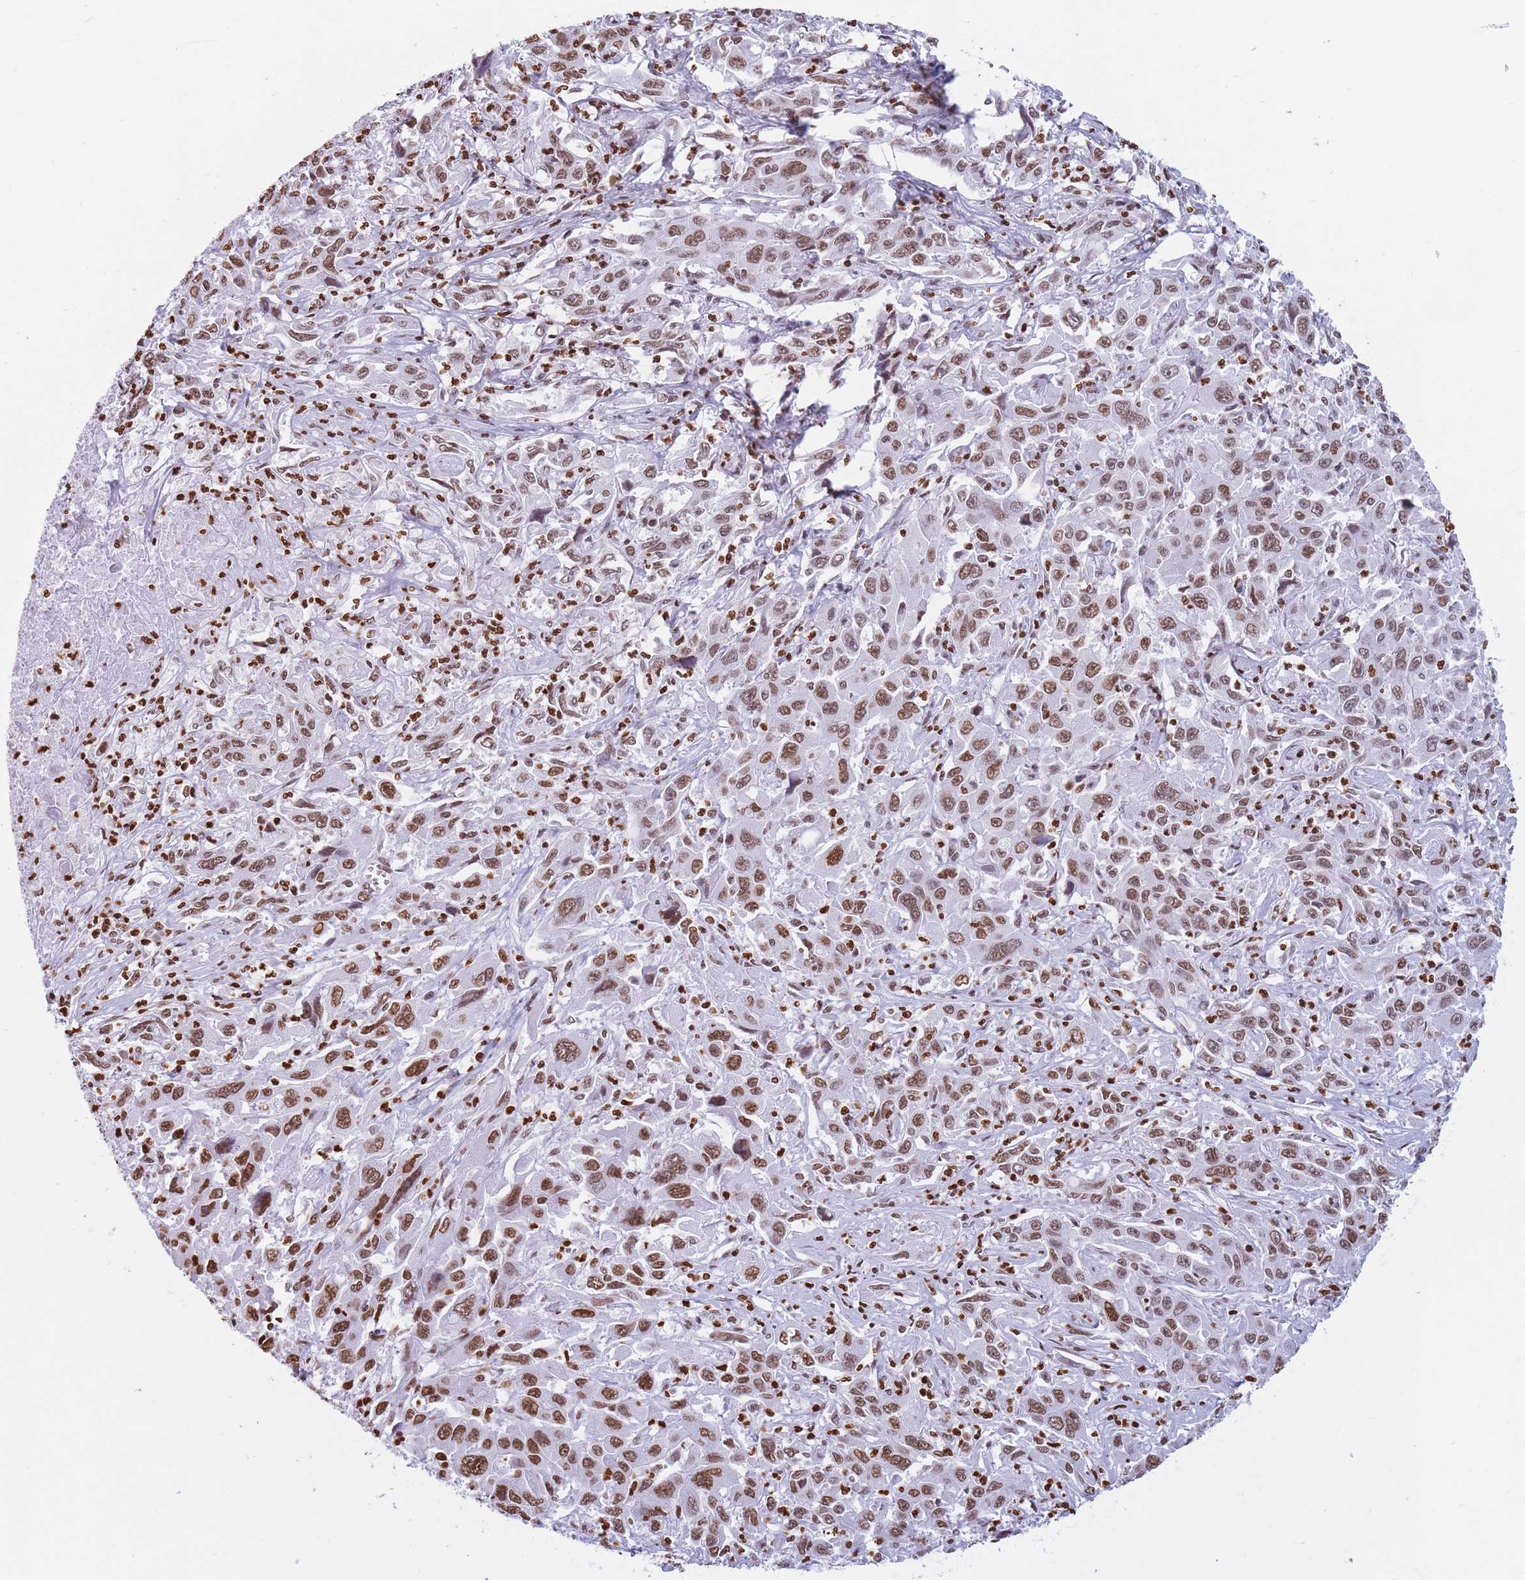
{"staining": {"intensity": "moderate", "quantity": ">75%", "location": "nuclear"}, "tissue": "liver cancer", "cell_type": "Tumor cells", "image_type": "cancer", "snomed": [{"axis": "morphology", "description": "Carcinoma, Hepatocellular, NOS"}, {"axis": "topography", "description": "Liver"}], "caption": "Protein expression analysis of human liver hepatocellular carcinoma reveals moderate nuclear staining in approximately >75% of tumor cells.", "gene": "RYK", "patient": {"sex": "male", "age": 63}}